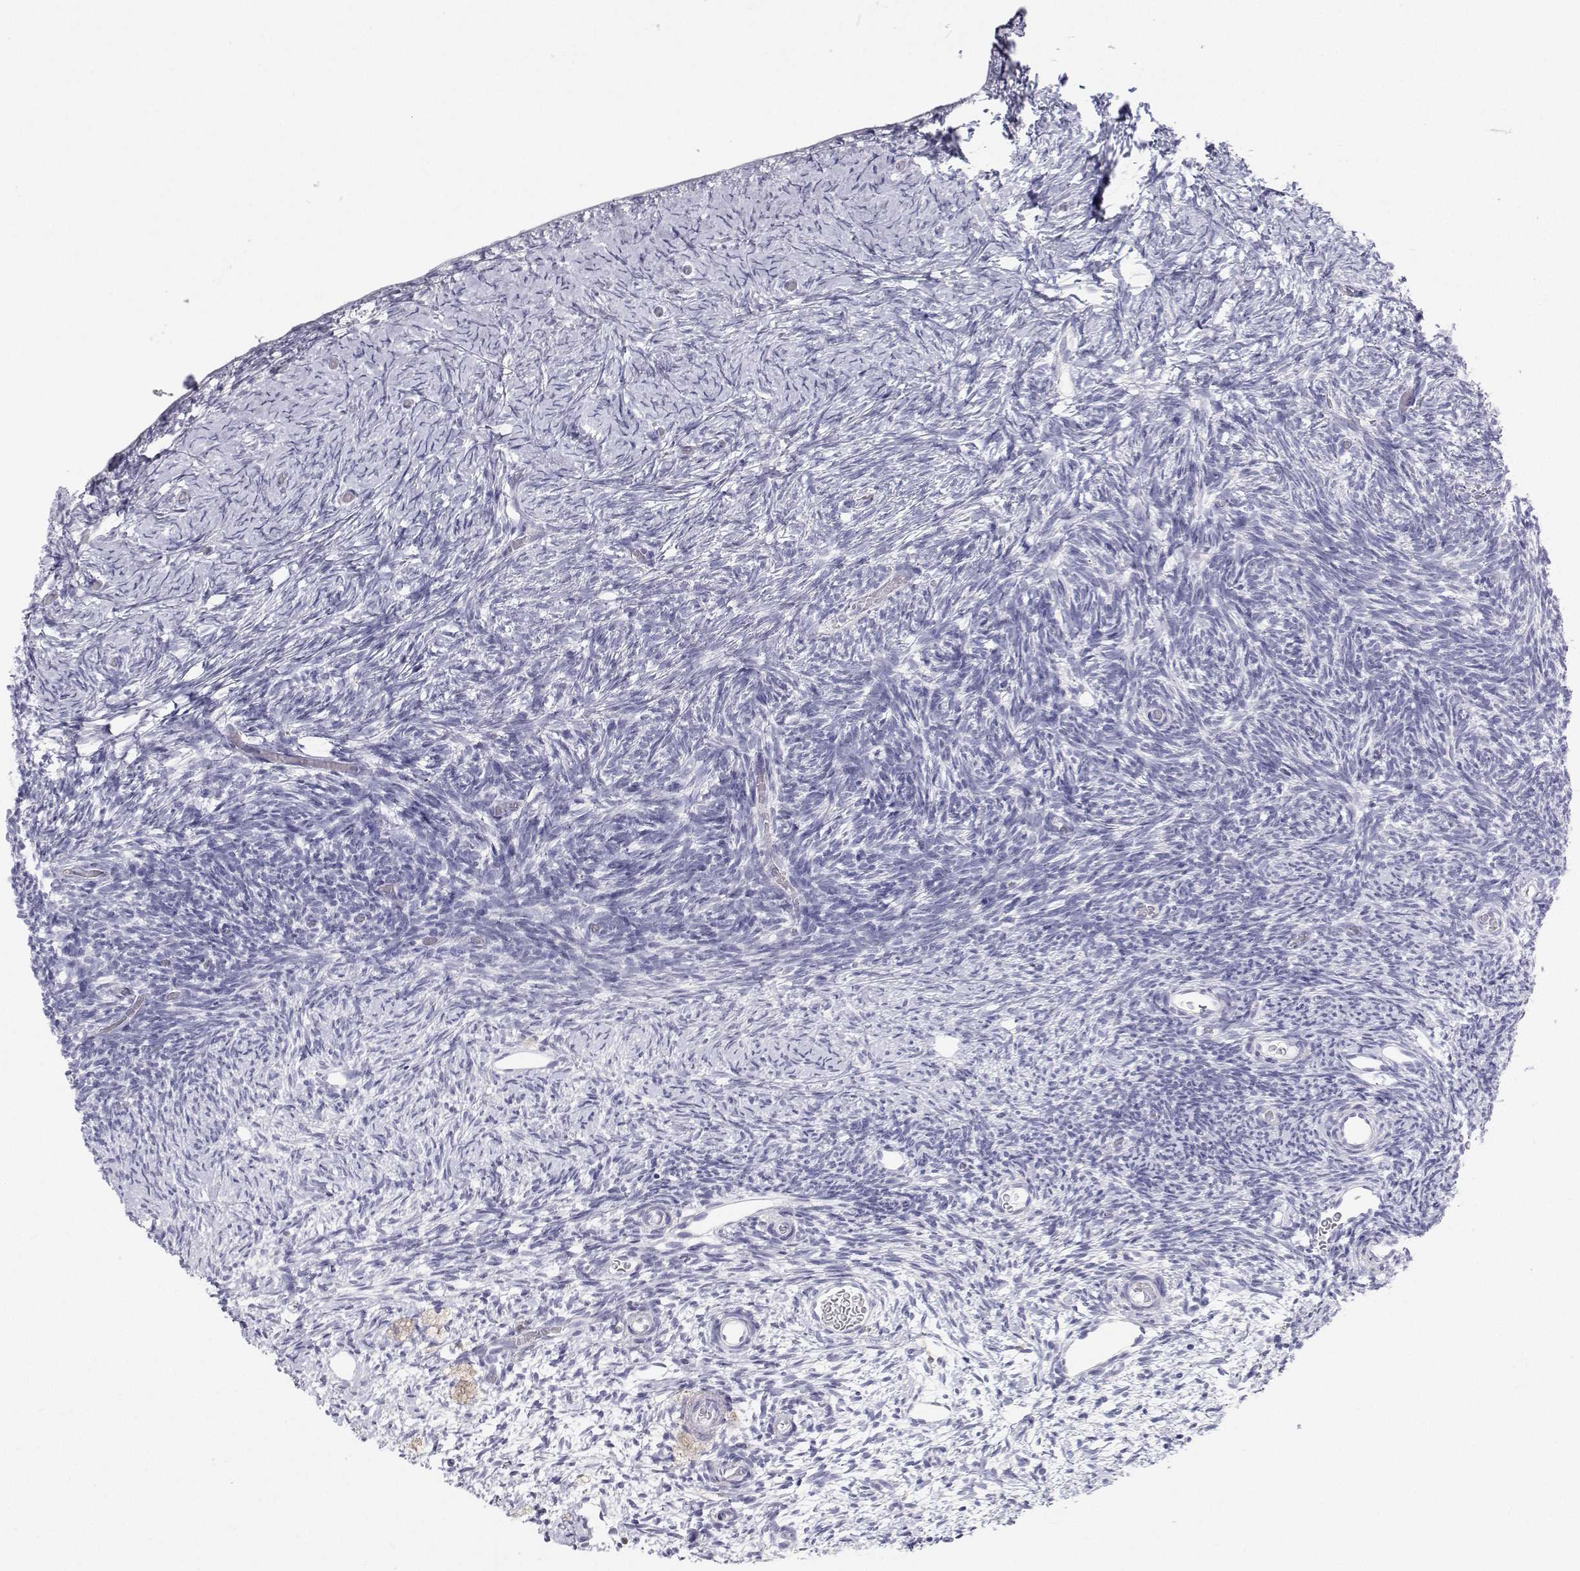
{"staining": {"intensity": "negative", "quantity": "none", "location": "none"}, "tissue": "ovary", "cell_type": "Follicle cells", "image_type": "normal", "snomed": [{"axis": "morphology", "description": "Normal tissue, NOS"}, {"axis": "topography", "description": "Ovary"}], "caption": "High power microscopy photomicrograph of an immunohistochemistry histopathology image of unremarkable ovary, revealing no significant expression in follicle cells.", "gene": "TTN", "patient": {"sex": "female", "age": 39}}